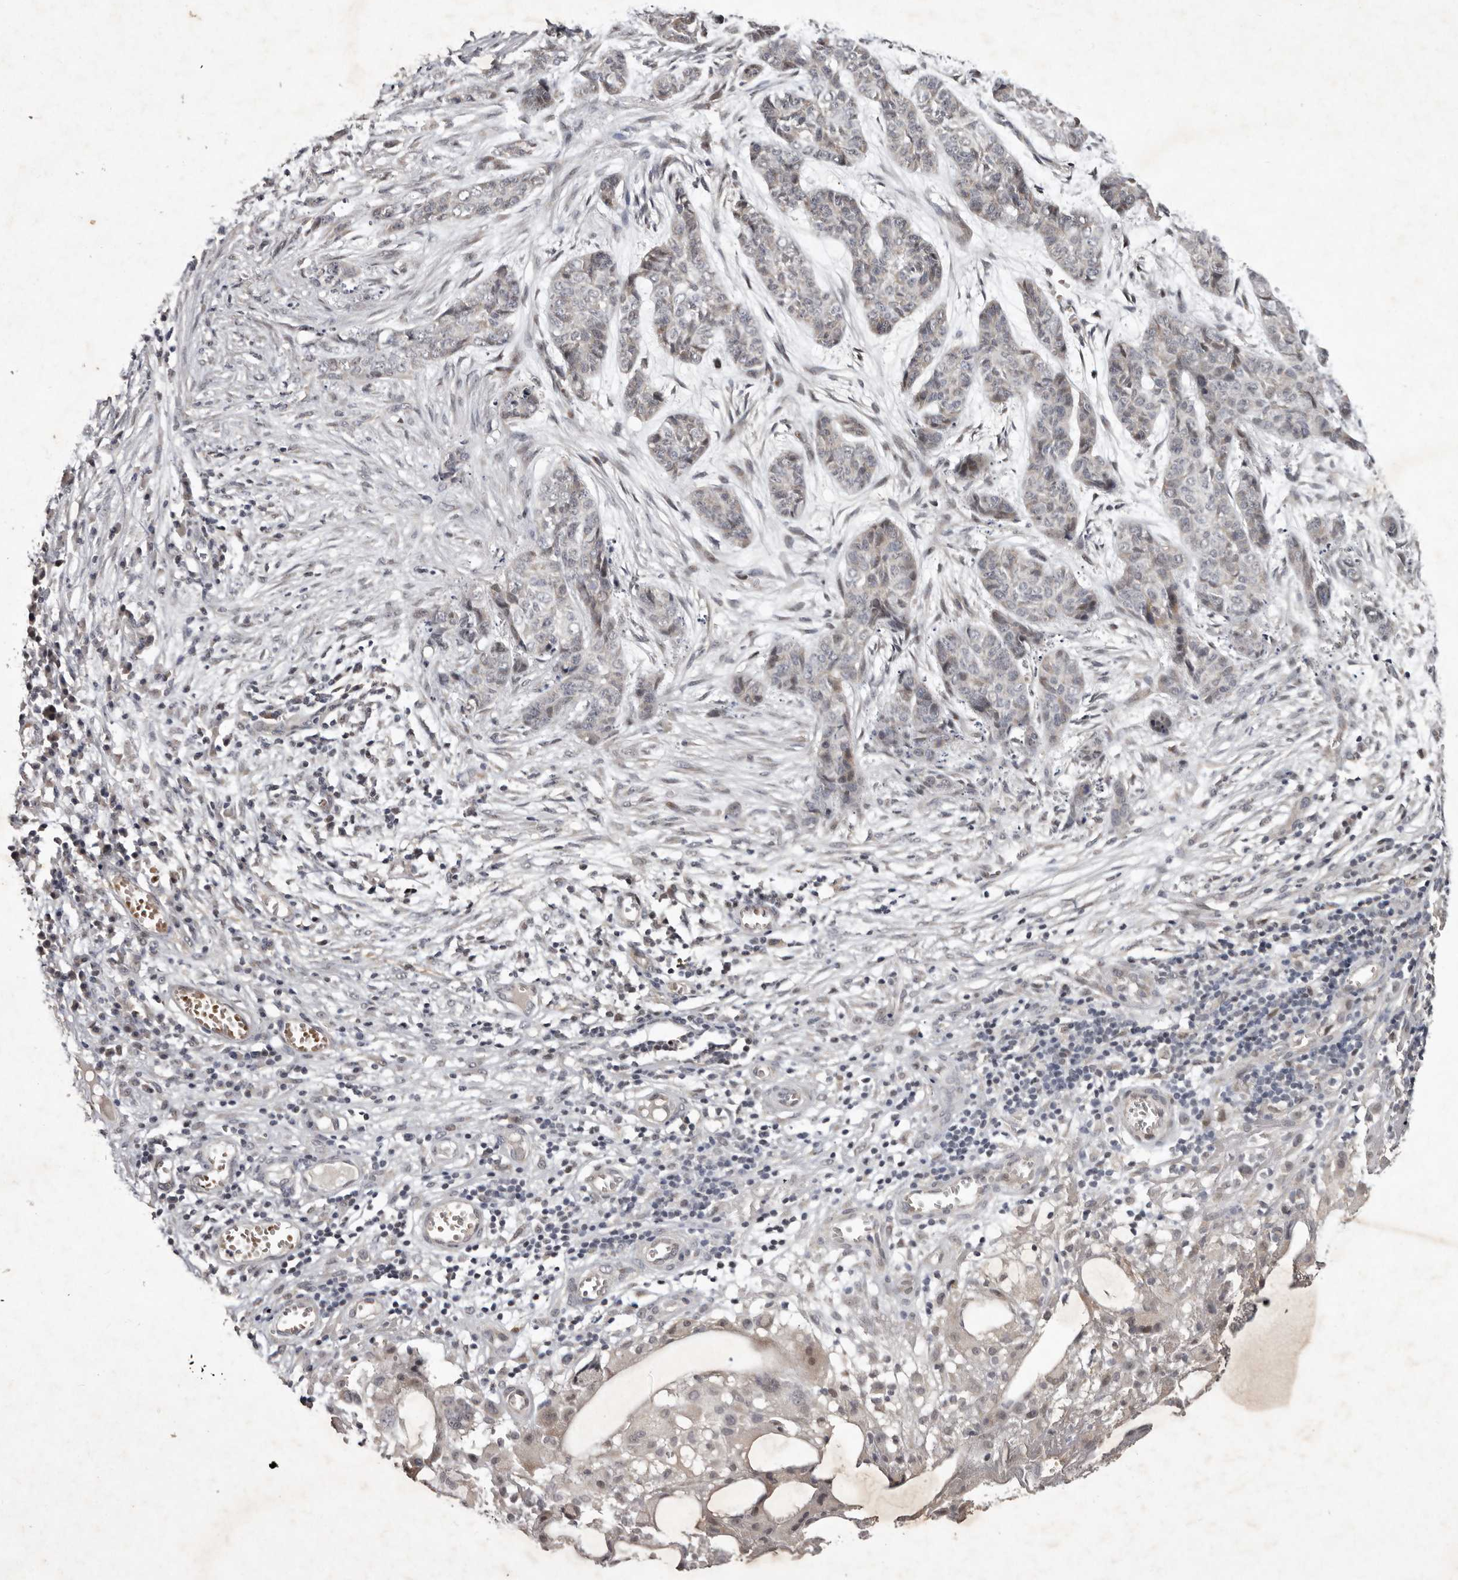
{"staining": {"intensity": "weak", "quantity": "<25%", "location": "cytoplasmic/membranous"}, "tissue": "skin cancer", "cell_type": "Tumor cells", "image_type": "cancer", "snomed": [{"axis": "morphology", "description": "Basal cell carcinoma"}, {"axis": "topography", "description": "Skin"}], "caption": "The histopathology image reveals no staining of tumor cells in skin cancer (basal cell carcinoma).", "gene": "ABL1", "patient": {"sex": "female", "age": 64}}